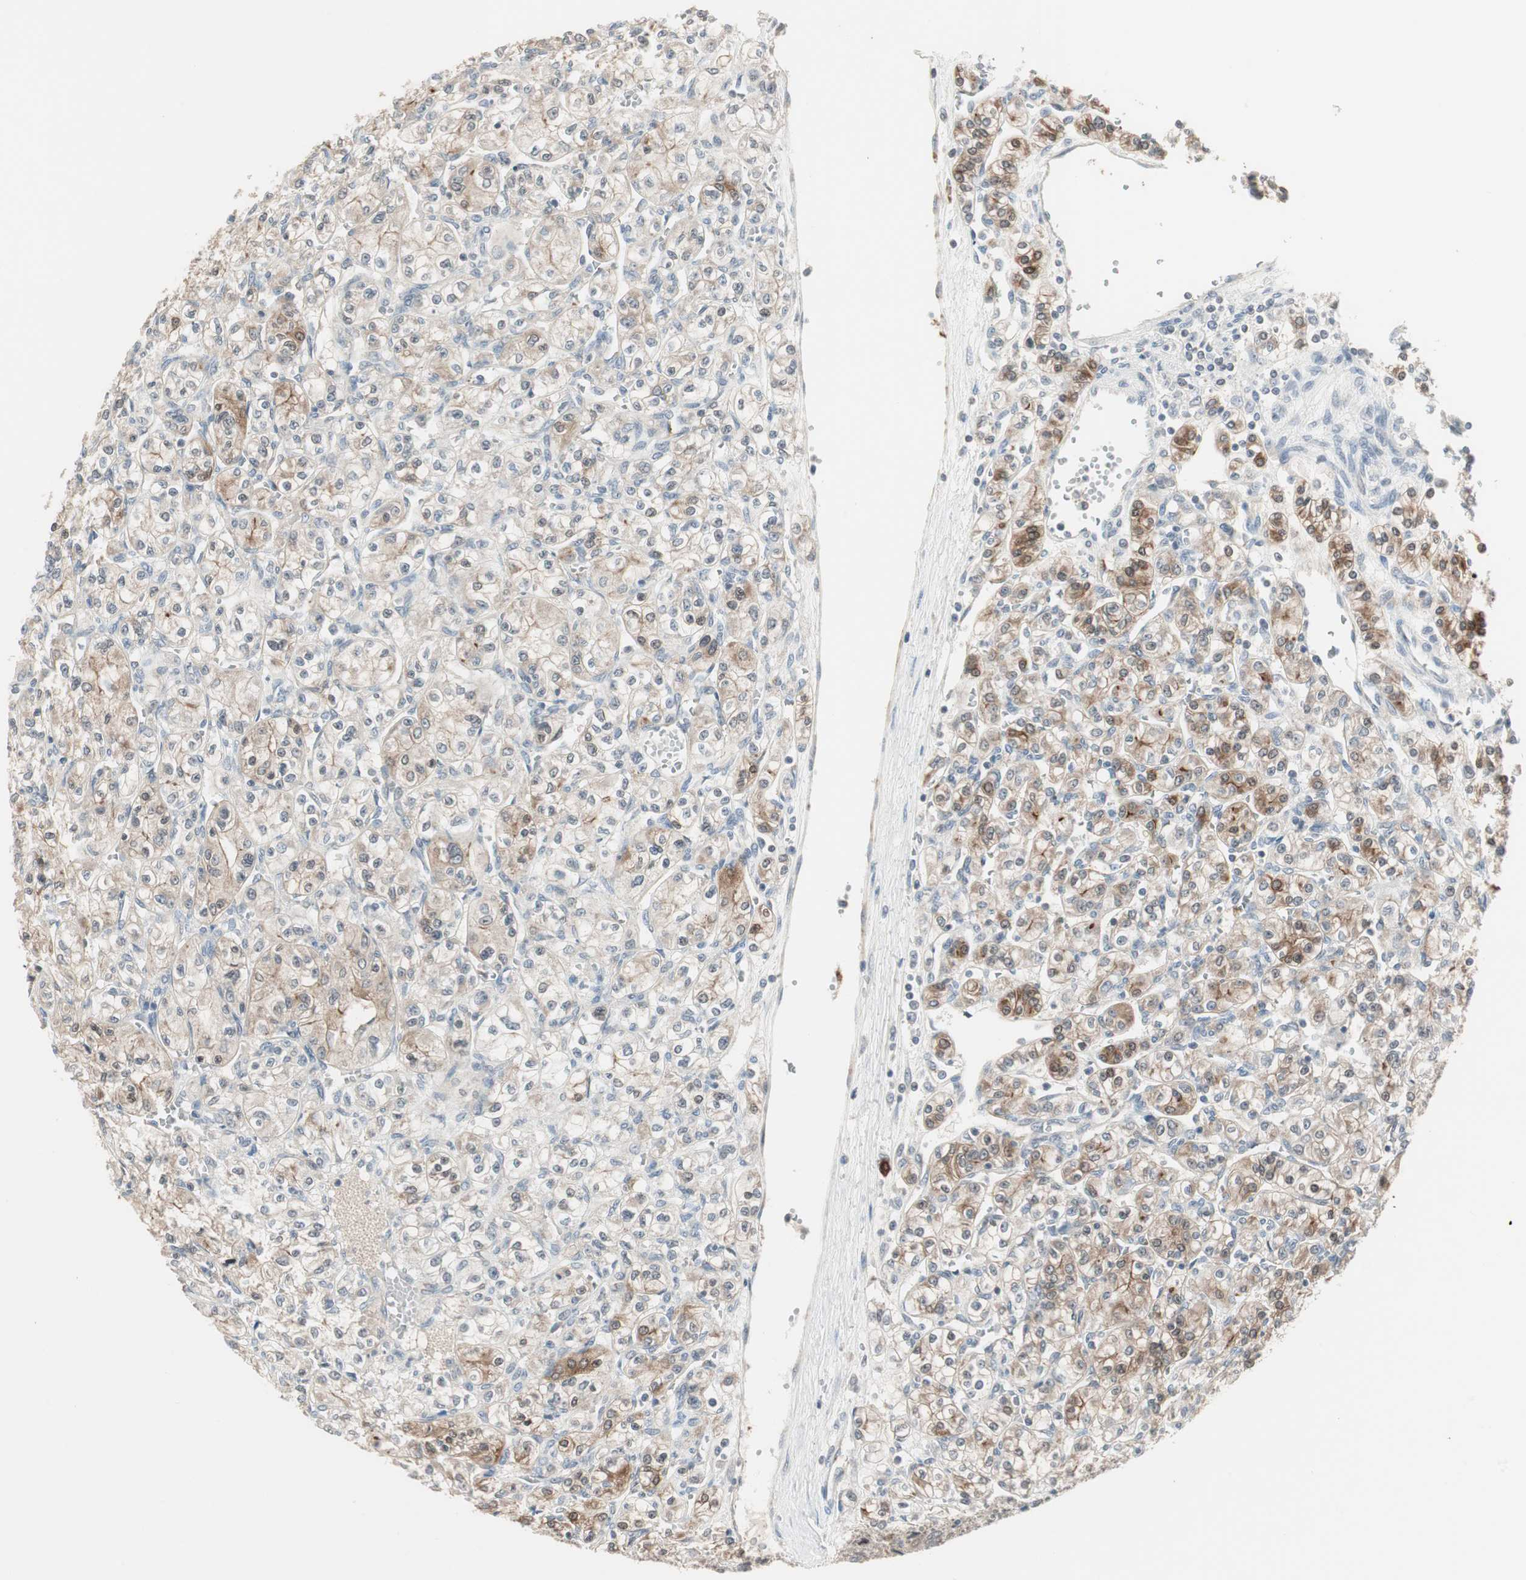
{"staining": {"intensity": "strong", "quantity": "25%-75%", "location": "cytoplasmic/membranous,nuclear"}, "tissue": "renal cancer", "cell_type": "Tumor cells", "image_type": "cancer", "snomed": [{"axis": "morphology", "description": "Adenocarcinoma, NOS"}, {"axis": "topography", "description": "Kidney"}], "caption": "About 25%-75% of tumor cells in renal cancer show strong cytoplasmic/membranous and nuclear protein expression as visualized by brown immunohistochemical staining.", "gene": "PDZK1", "patient": {"sex": "male", "age": 77}}